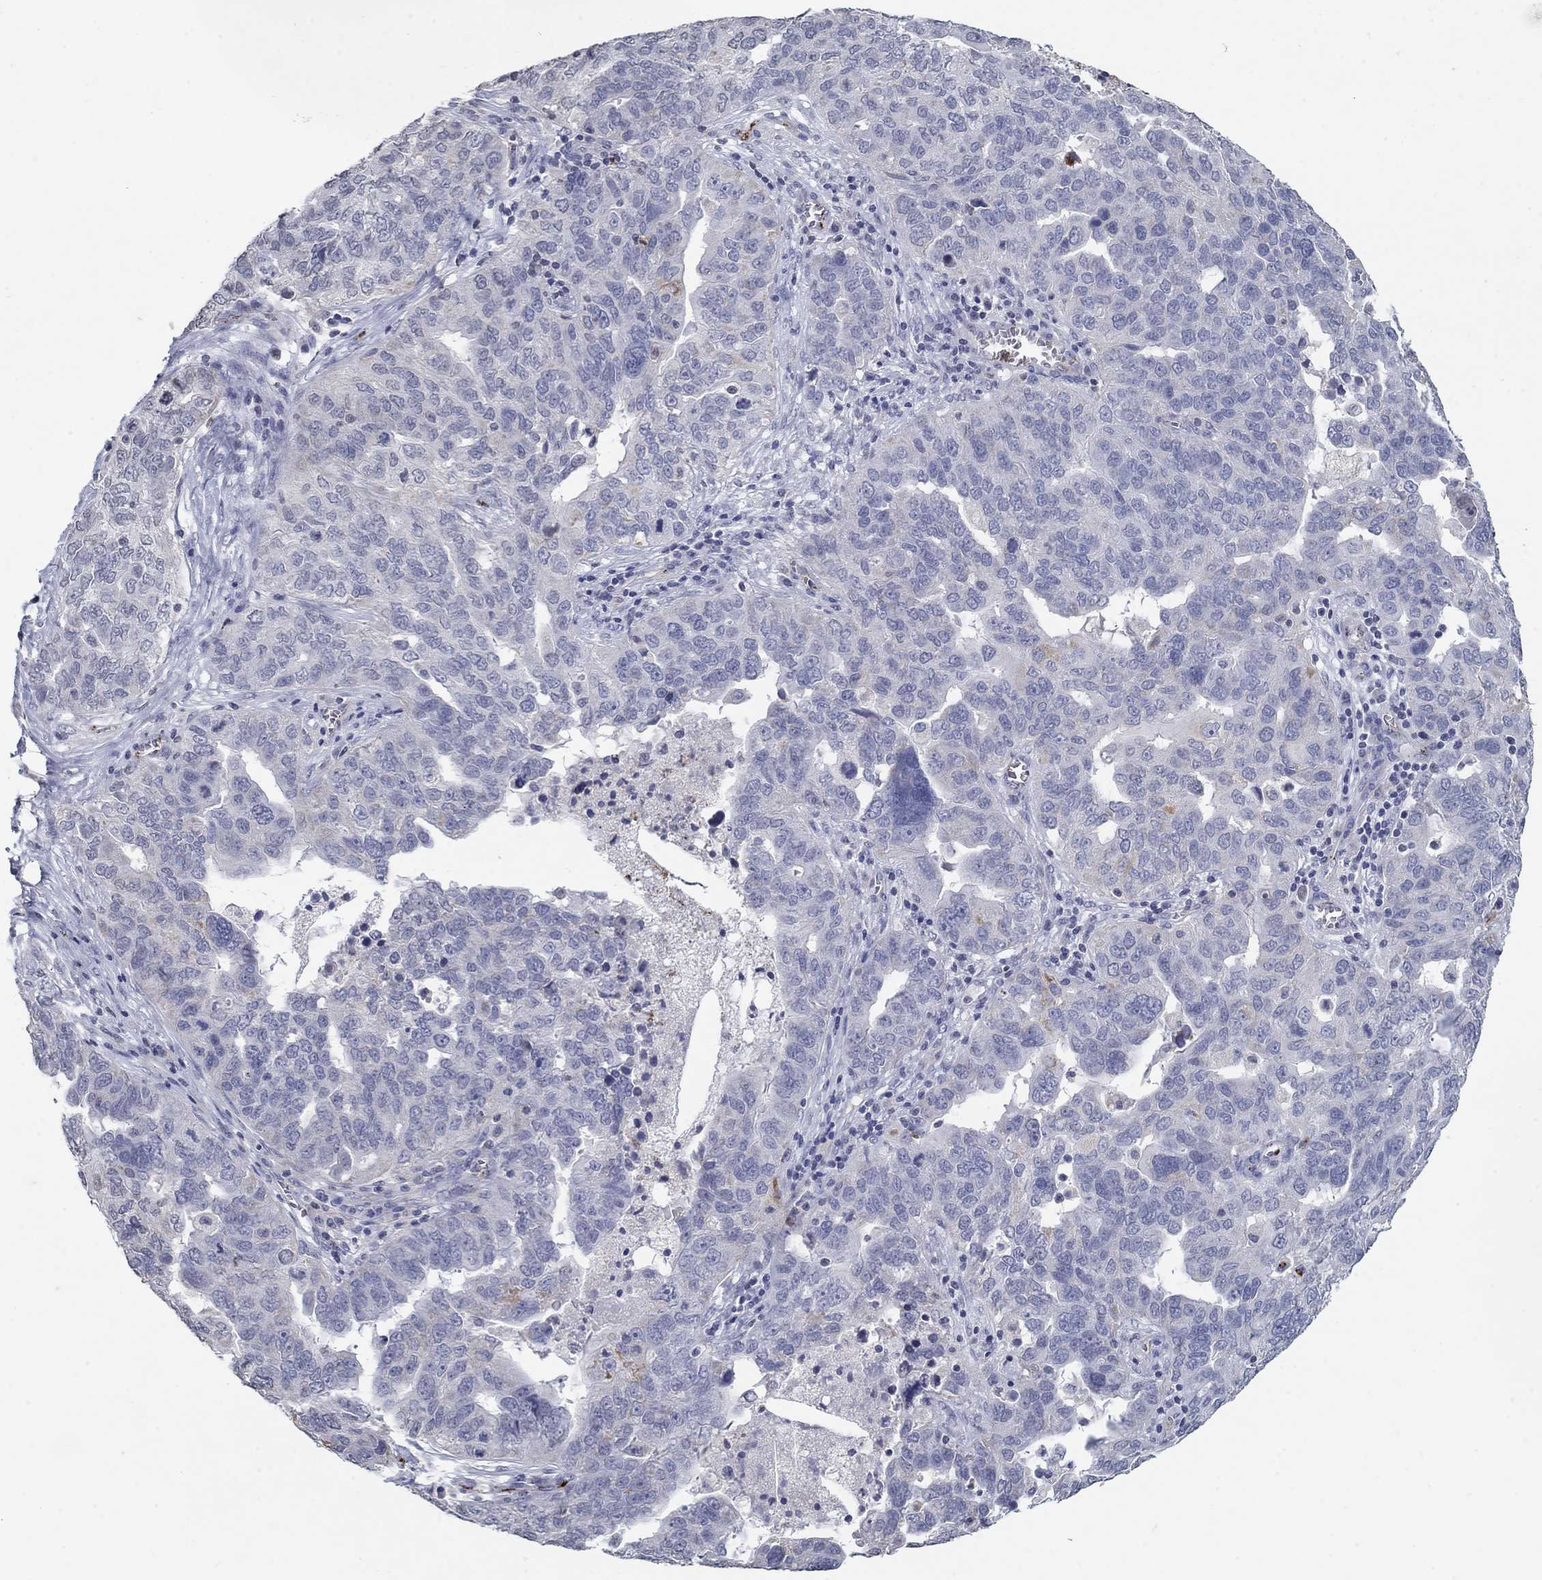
{"staining": {"intensity": "negative", "quantity": "none", "location": "none"}, "tissue": "ovarian cancer", "cell_type": "Tumor cells", "image_type": "cancer", "snomed": [{"axis": "morphology", "description": "Carcinoma, endometroid"}, {"axis": "topography", "description": "Soft tissue"}, {"axis": "topography", "description": "Ovary"}], "caption": "This histopathology image is of ovarian cancer stained with immunohistochemistry to label a protein in brown with the nuclei are counter-stained blue. There is no positivity in tumor cells.", "gene": "TINAG", "patient": {"sex": "female", "age": 52}}